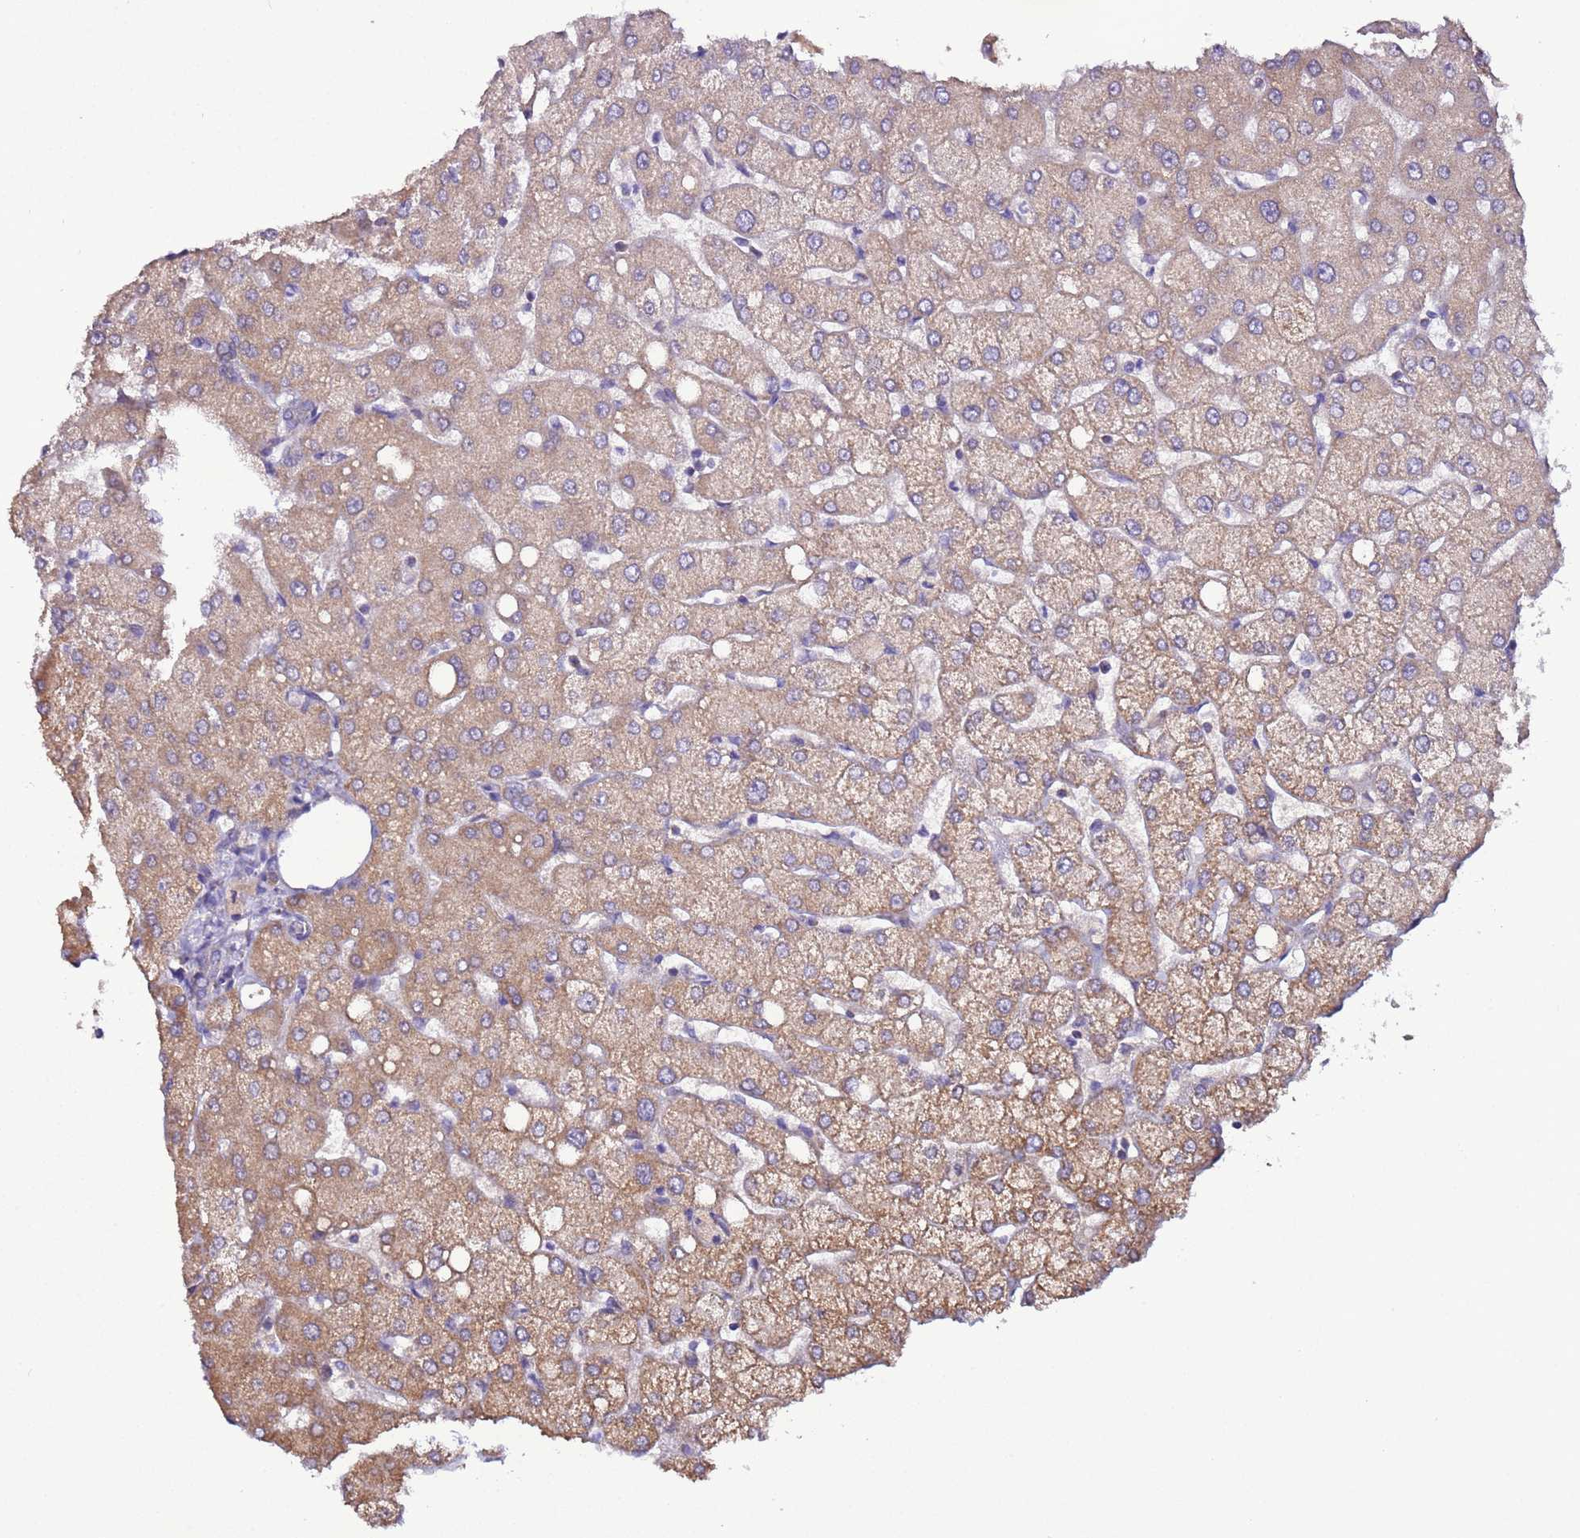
{"staining": {"intensity": "negative", "quantity": "none", "location": "none"}, "tissue": "liver", "cell_type": "Cholangiocytes", "image_type": "normal", "snomed": [{"axis": "morphology", "description": "Normal tissue, NOS"}, {"axis": "topography", "description": "Liver"}], "caption": "This photomicrograph is of benign liver stained with IHC to label a protein in brown with the nuclei are counter-stained blue. There is no expression in cholangiocytes.", "gene": "AHI1", "patient": {"sex": "female", "age": 54}}